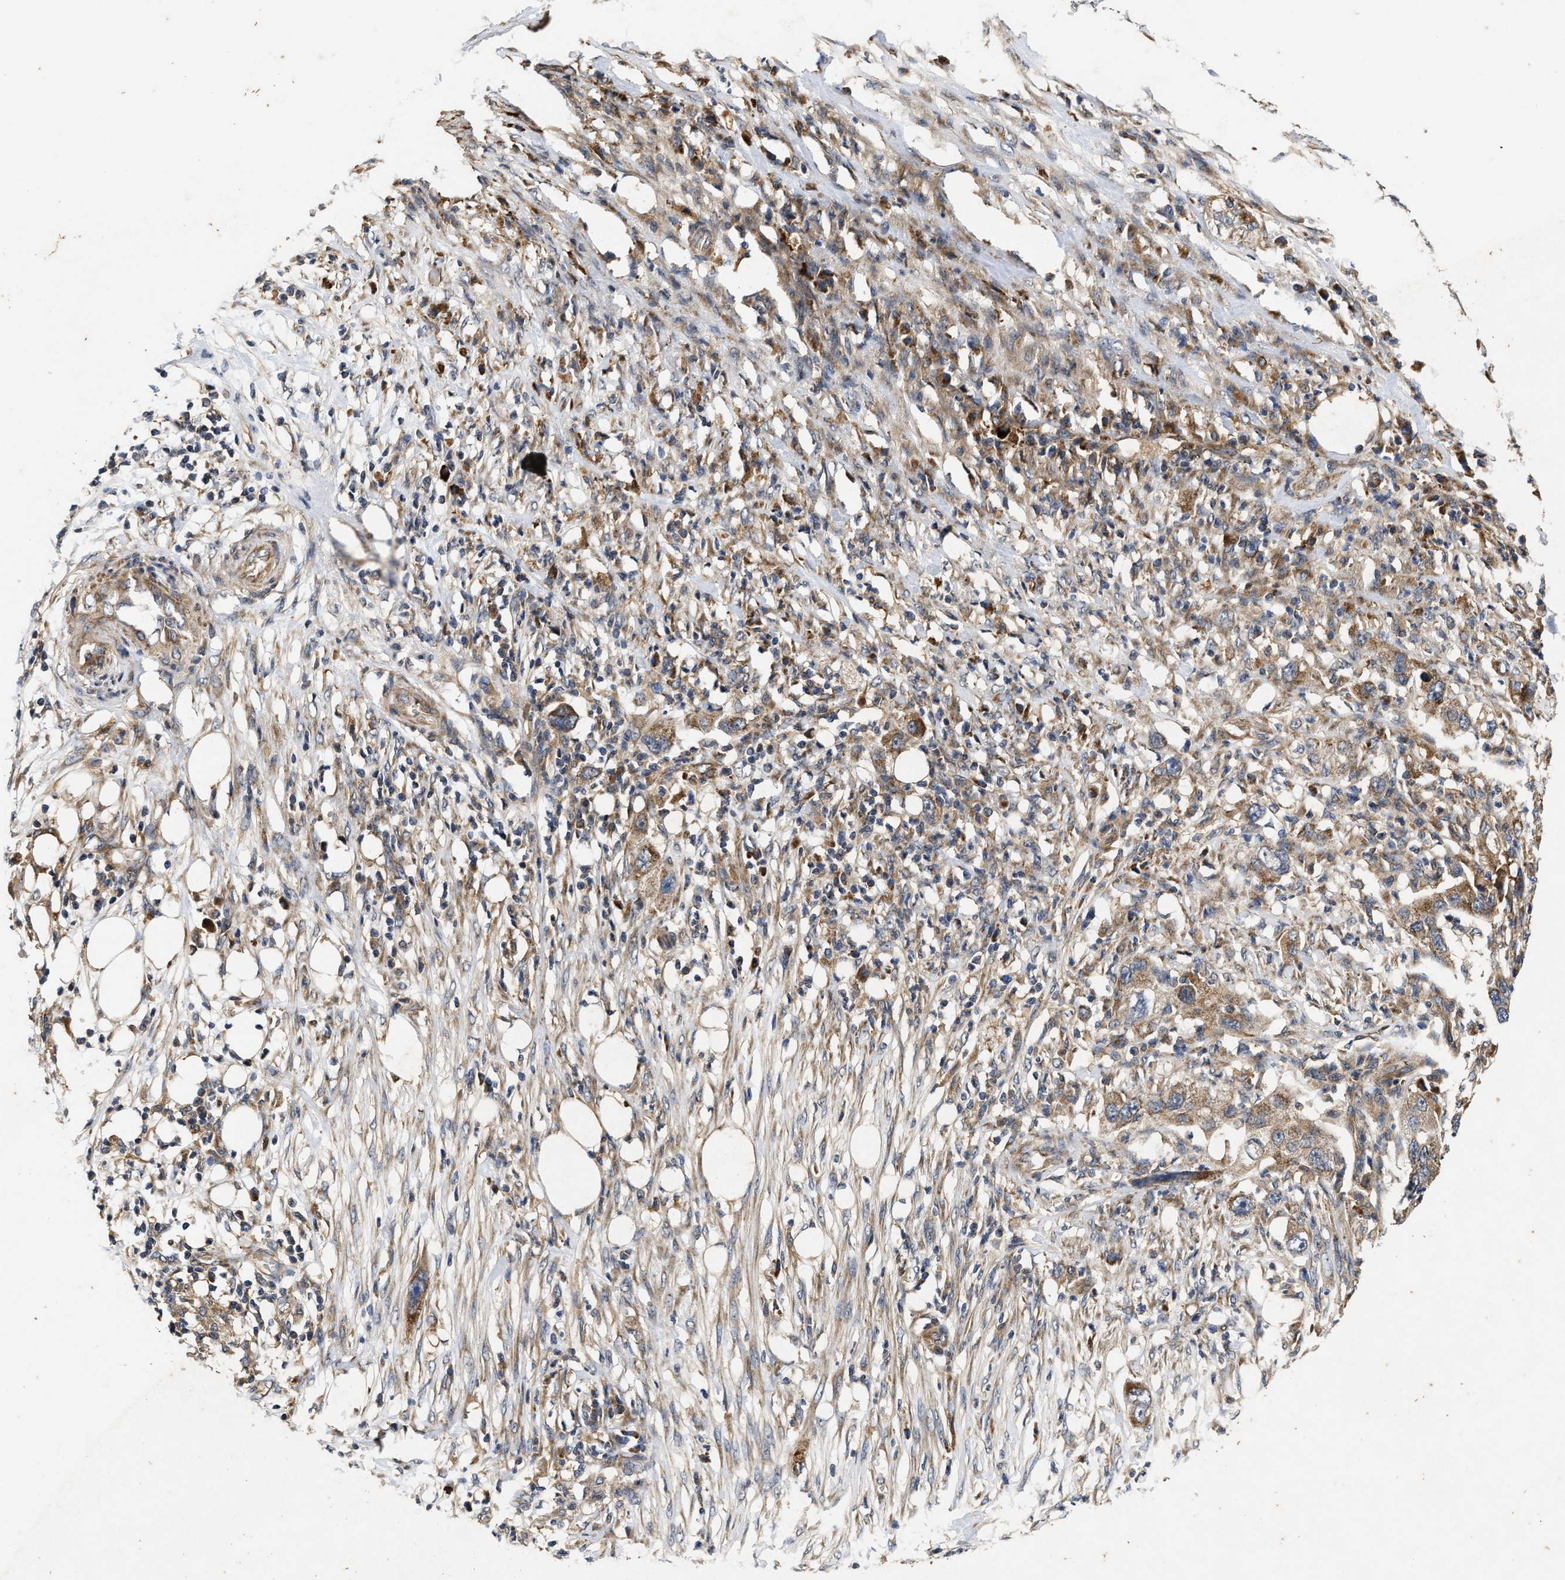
{"staining": {"intensity": "moderate", "quantity": ">75%", "location": "cytoplasmic/membranous"}, "tissue": "pancreatic cancer", "cell_type": "Tumor cells", "image_type": "cancer", "snomed": [{"axis": "morphology", "description": "Adenocarcinoma, NOS"}, {"axis": "topography", "description": "Pancreas"}], "caption": "IHC staining of pancreatic cancer (adenocarcinoma), which demonstrates medium levels of moderate cytoplasmic/membranous positivity in about >75% of tumor cells indicating moderate cytoplasmic/membranous protein positivity. The staining was performed using DAB (3,3'-diaminobenzidine) (brown) for protein detection and nuclei were counterstained in hematoxylin (blue).", "gene": "EFNA4", "patient": {"sex": "female", "age": 78}}